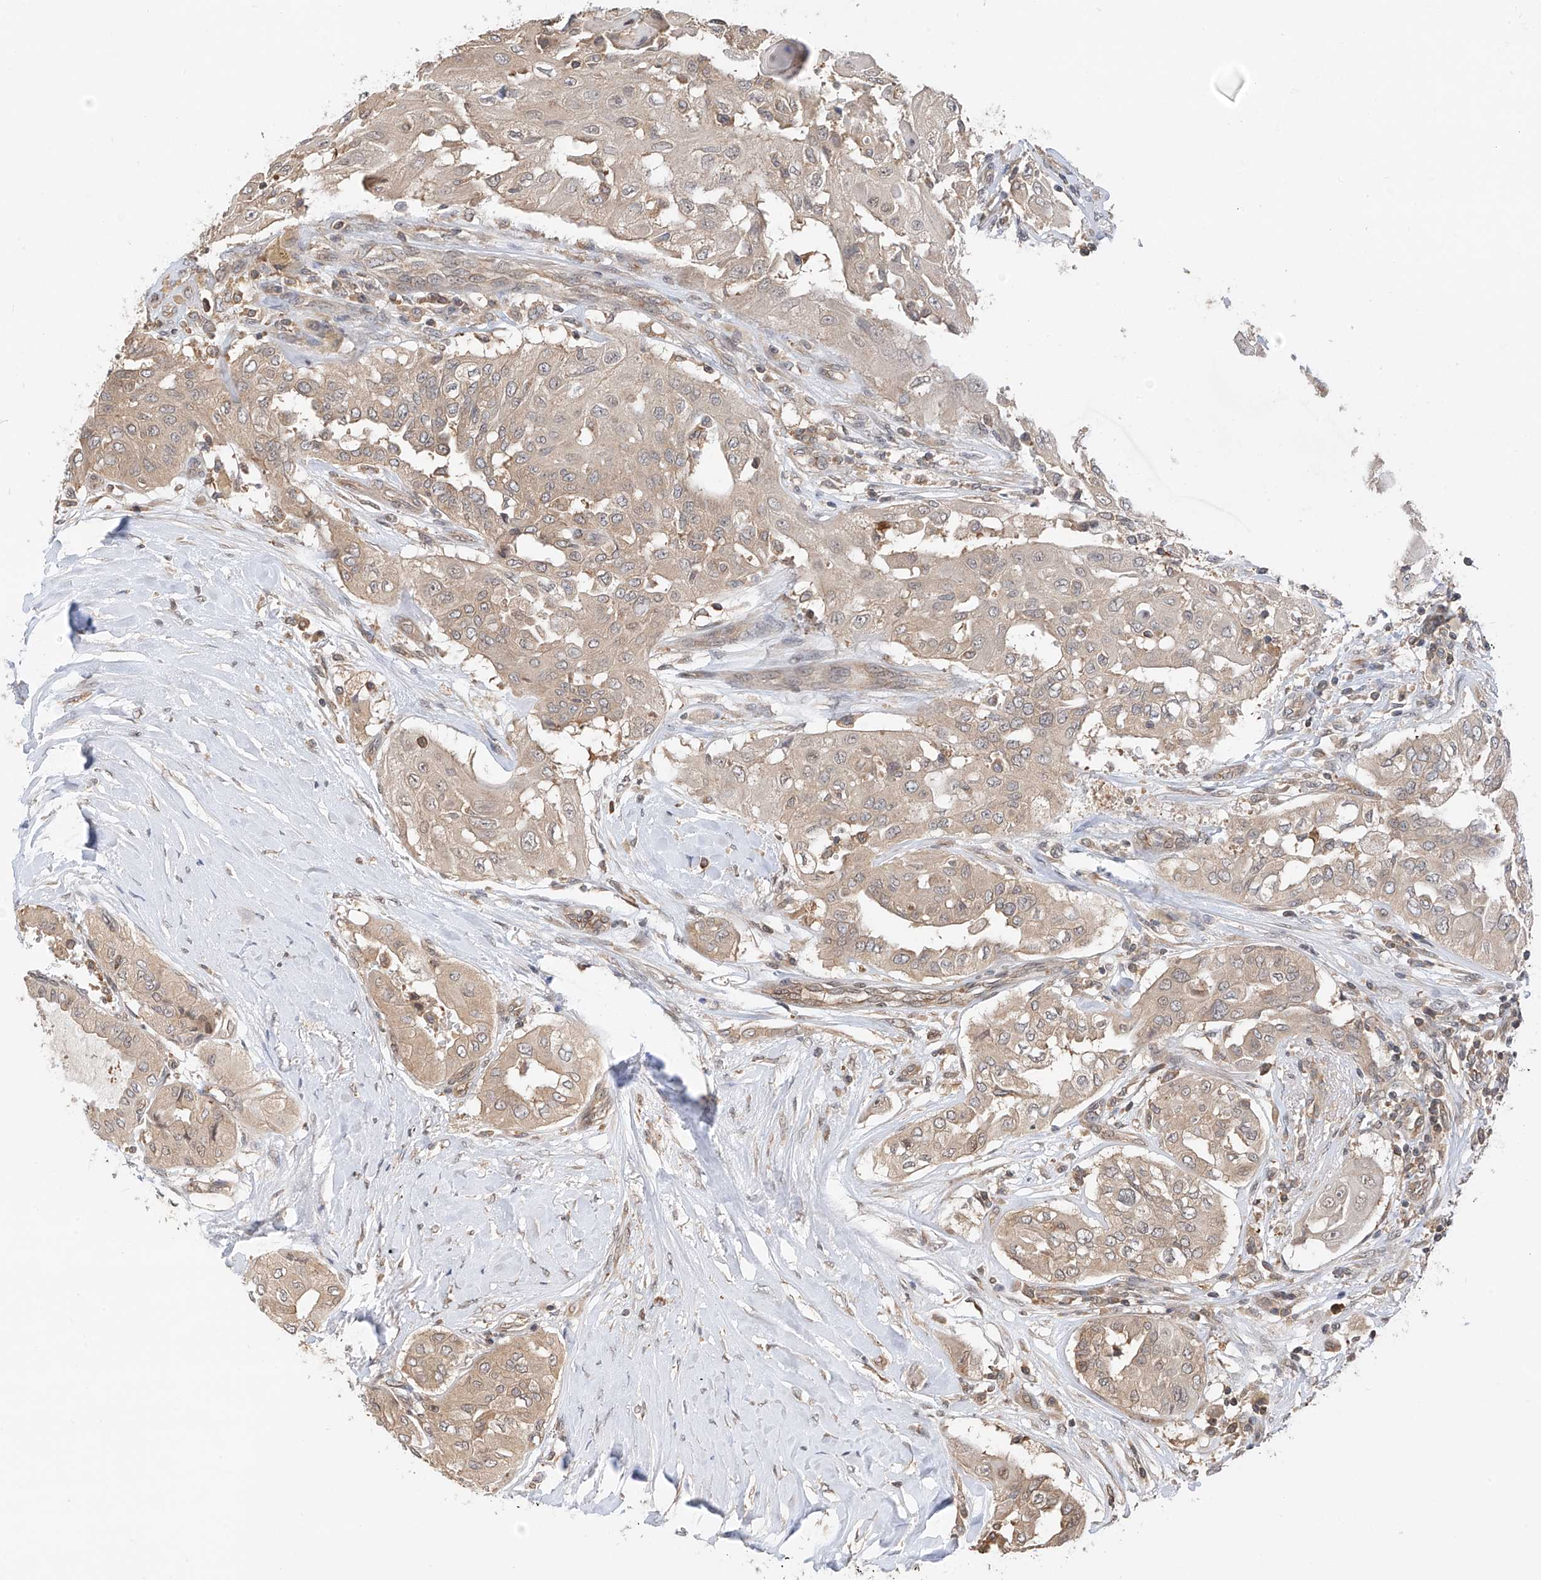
{"staining": {"intensity": "moderate", "quantity": ">75%", "location": "cytoplasmic/membranous"}, "tissue": "thyroid cancer", "cell_type": "Tumor cells", "image_type": "cancer", "snomed": [{"axis": "morphology", "description": "Papillary adenocarcinoma, NOS"}, {"axis": "topography", "description": "Thyroid gland"}], "caption": "Brown immunohistochemical staining in thyroid cancer (papillary adenocarcinoma) displays moderate cytoplasmic/membranous positivity in about >75% of tumor cells.", "gene": "PPA2", "patient": {"sex": "female", "age": 59}}